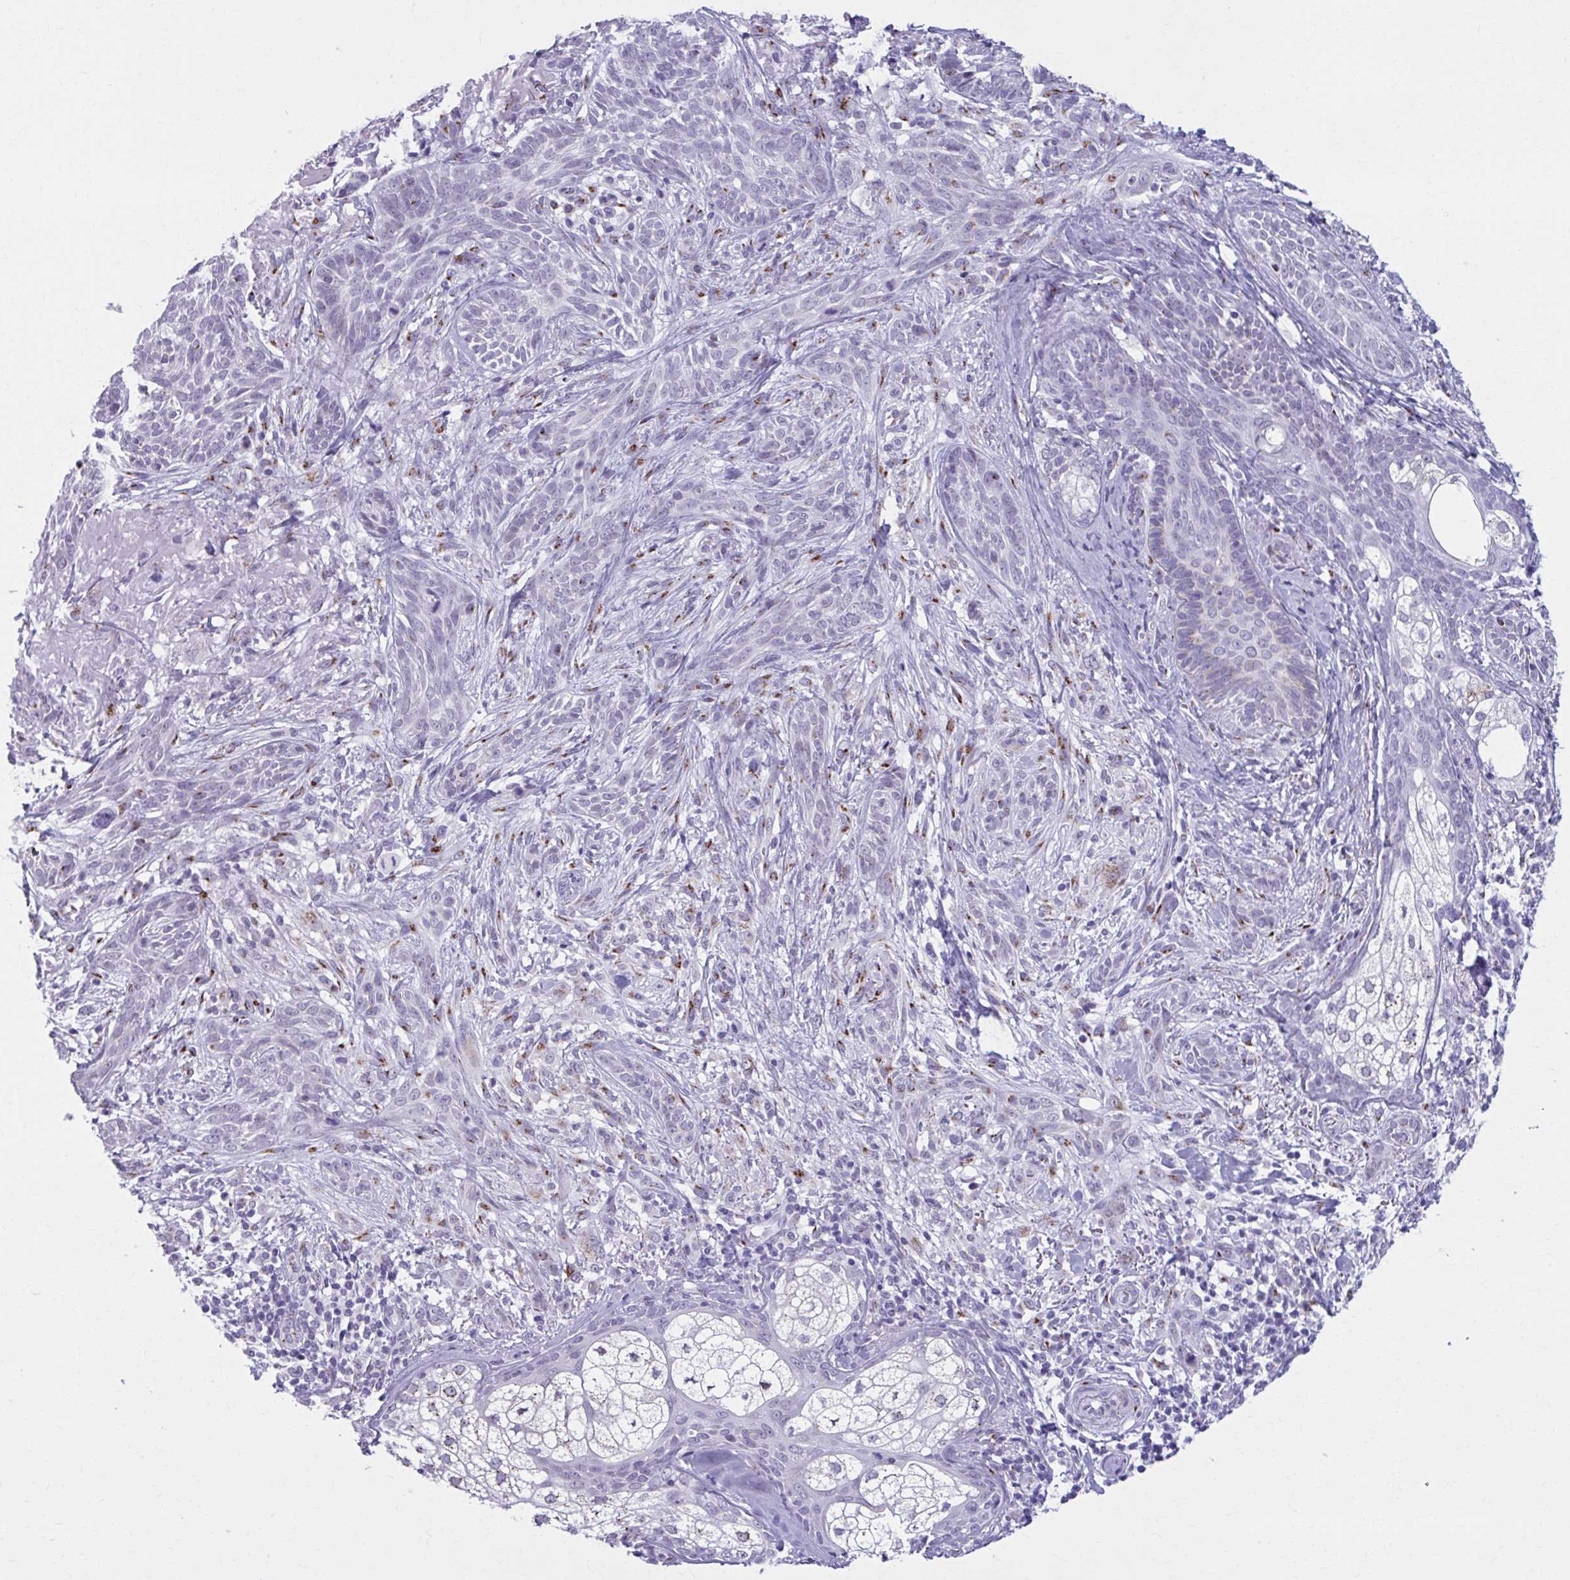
{"staining": {"intensity": "negative", "quantity": "none", "location": "none"}, "tissue": "skin cancer", "cell_type": "Tumor cells", "image_type": "cancer", "snomed": [{"axis": "morphology", "description": "Basal cell carcinoma"}, {"axis": "topography", "description": "Skin"}], "caption": "Basal cell carcinoma (skin) stained for a protein using immunohistochemistry (IHC) demonstrates no staining tumor cells.", "gene": "ZNF682", "patient": {"sex": "male", "age": 75}}